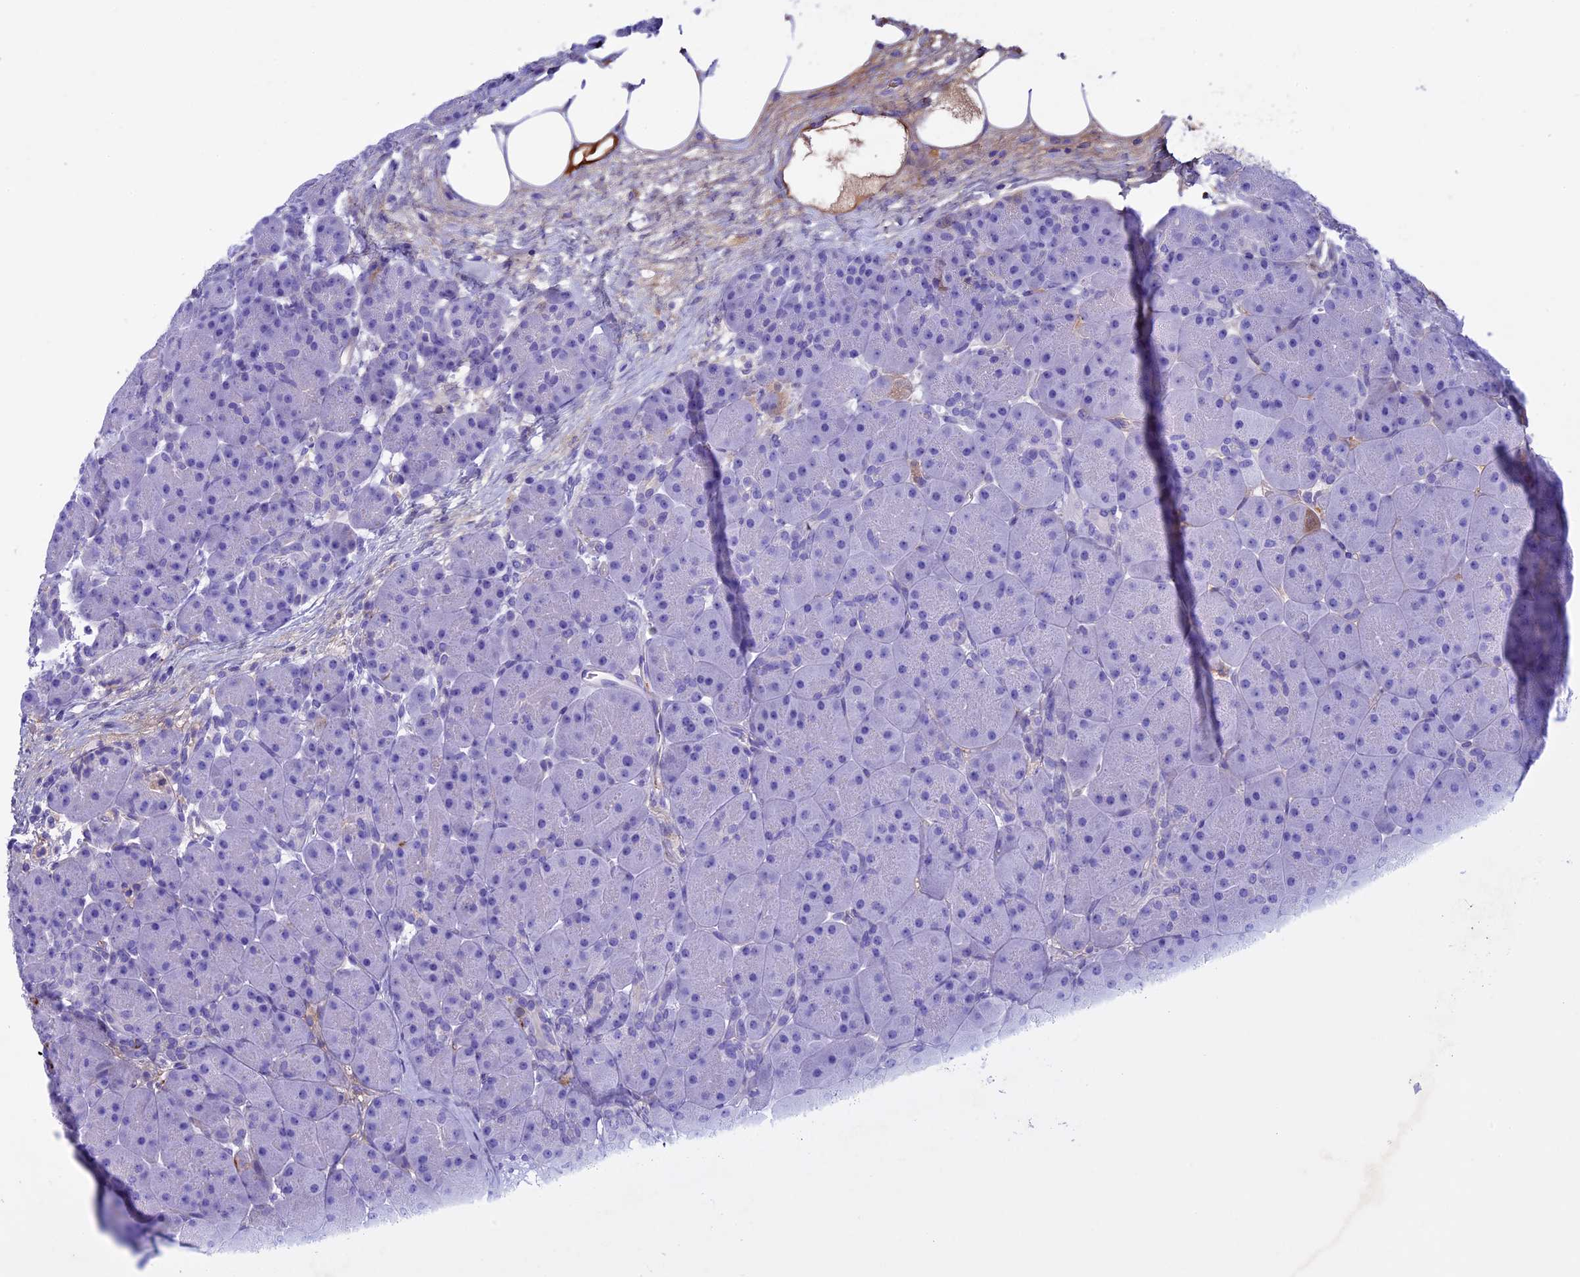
{"staining": {"intensity": "weak", "quantity": "<25%", "location": "cytoplasmic/membranous"}, "tissue": "pancreas", "cell_type": "Exocrine glandular cells", "image_type": "normal", "snomed": [{"axis": "morphology", "description": "Normal tissue, NOS"}, {"axis": "topography", "description": "Pancreas"}], "caption": "High power microscopy histopathology image of an IHC image of normal pancreas, revealing no significant positivity in exocrine glandular cells.", "gene": "IGSF6", "patient": {"sex": "male", "age": 66}}